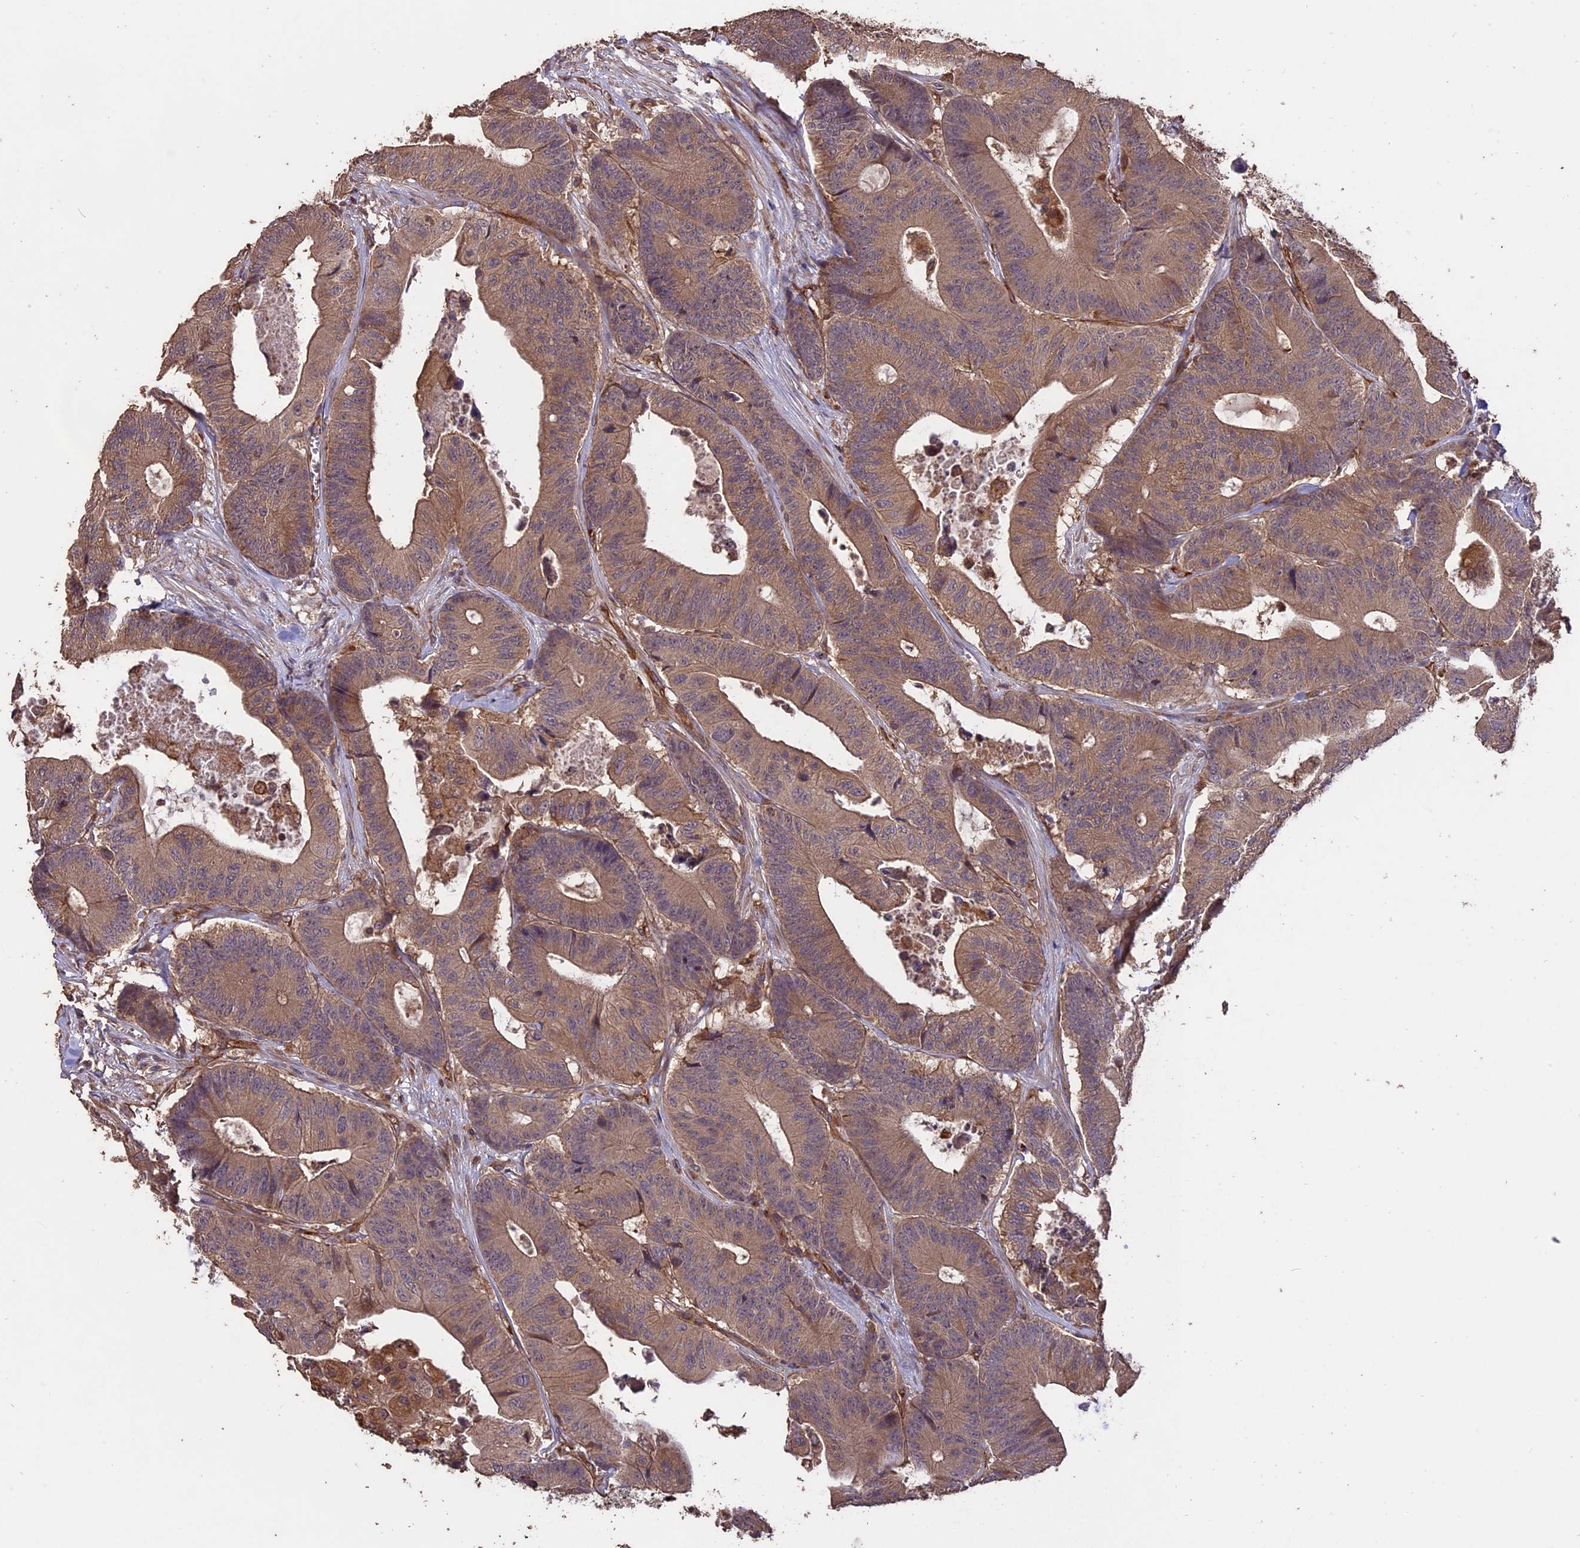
{"staining": {"intensity": "moderate", "quantity": ">75%", "location": "cytoplasmic/membranous"}, "tissue": "colorectal cancer", "cell_type": "Tumor cells", "image_type": "cancer", "snomed": [{"axis": "morphology", "description": "Adenocarcinoma, NOS"}, {"axis": "topography", "description": "Colon"}], "caption": "About >75% of tumor cells in colorectal adenocarcinoma exhibit moderate cytoplasmic/membranous protein staining as visualized by brown immunohistochemical staining.", "gene": "TTLL10", "patient": {"sex": "female", "age": 84}}